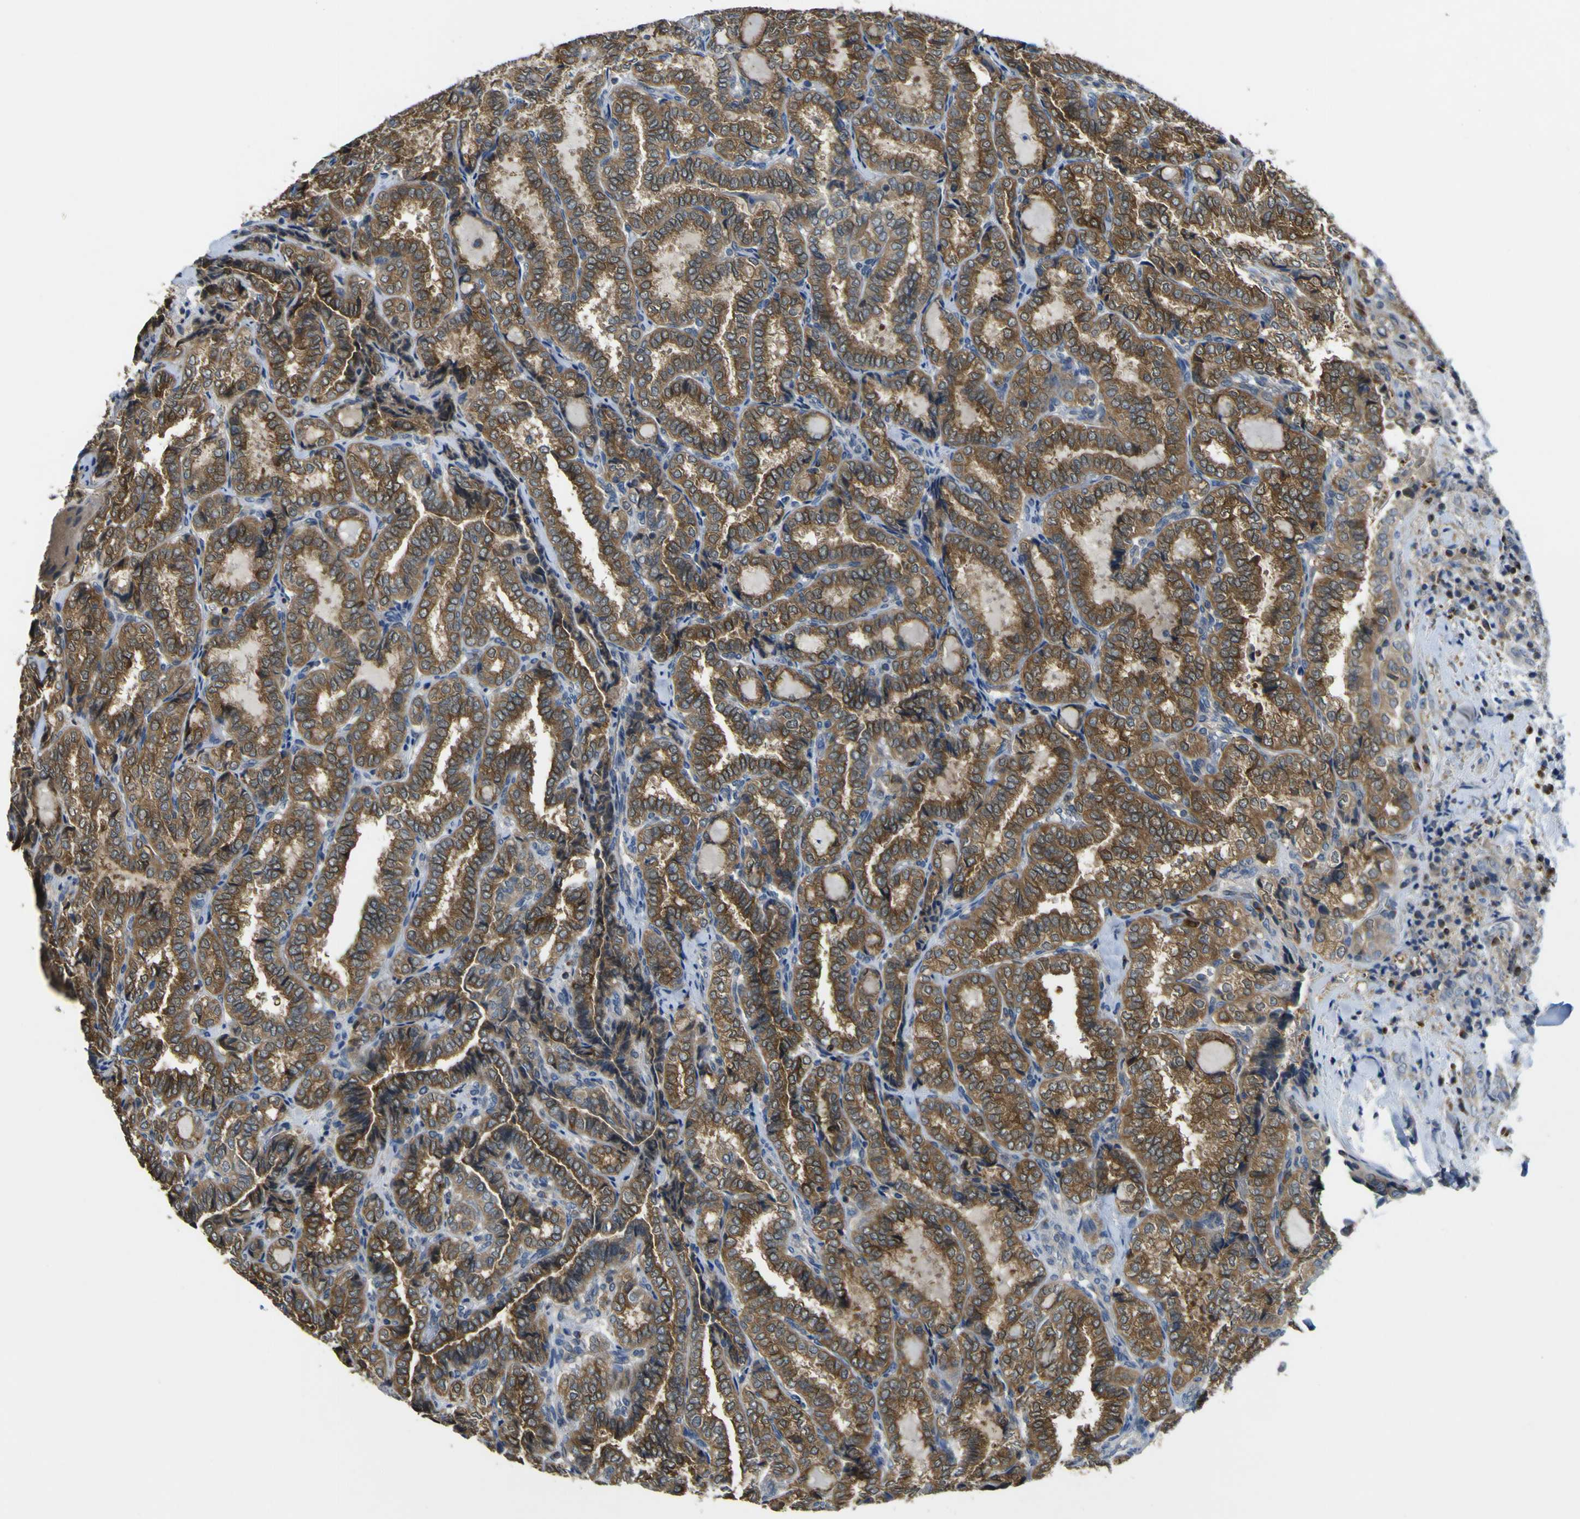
{"staining": {"intensity": "strong", "quantity": ">75%", "location": "cytoplasmic/membranous,nuclear"}, "tissue": "thyroid cancer", "cell_type": "Tumor cells", "image_type": "cancer", "snomed": [{"axis": "morphology", "description": "Normal tissue, NOS"}, {"axis": "morphology", "description": "Papillary adenocarcinoma, NOS"}, {"axis": "topography", "description": "Thyroid gland"}], "caption": "Thyroid cancer stained for a protein (brown) displays strong cytoplasmic/membranous and nuclear positive expression in about >75% of tumor cells.", "gene": "EML2", "patient": {"sex": "female", "age": 30}}